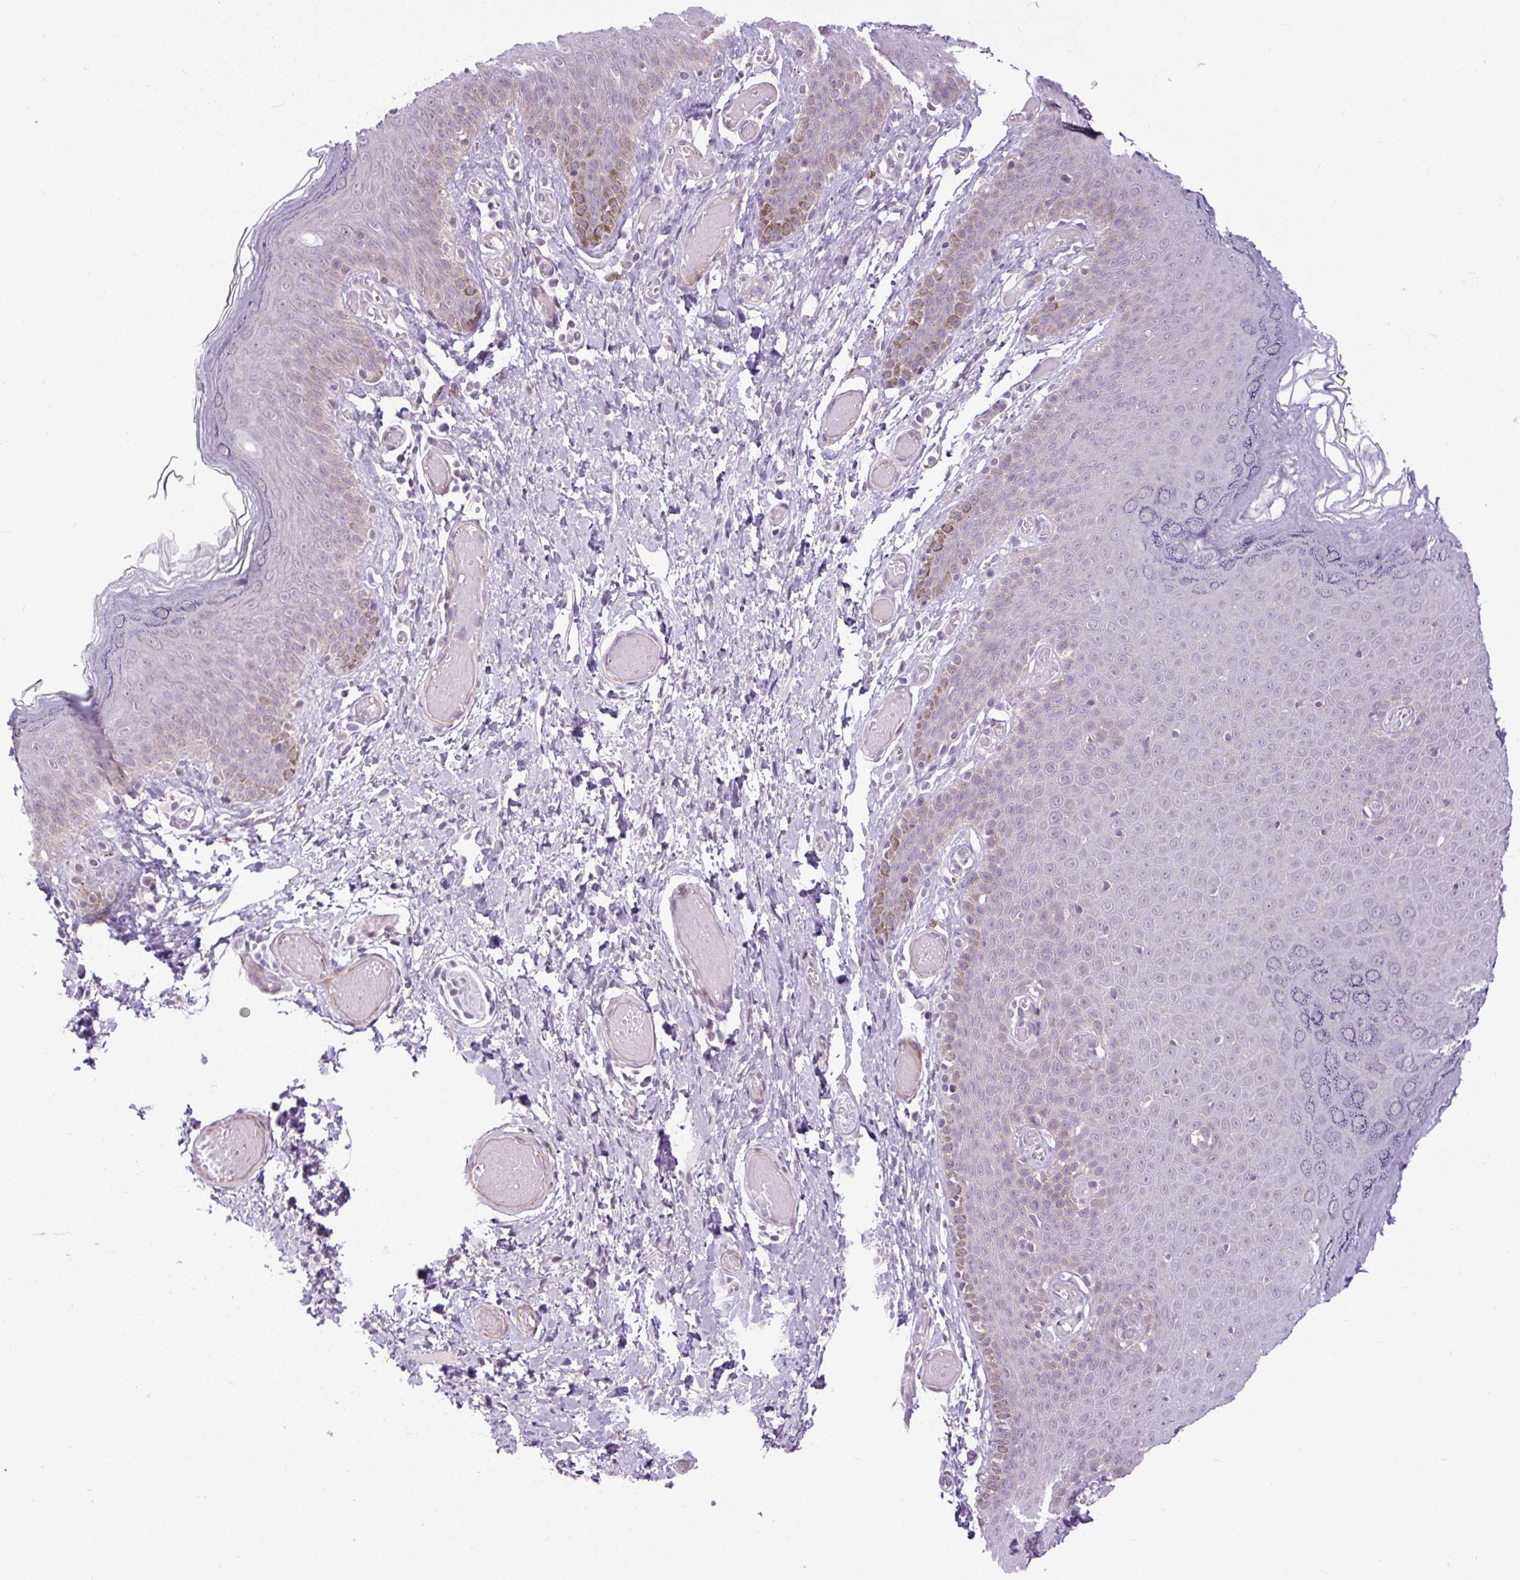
{"staining": {"intensity": "moderate", "quantity": "<25%", "location": "cytoplasmic/membranous"}, "tissue": "skin", "cell_type": "Epidermal cells", "image_type": "normal", "snomed": [{"axis": "morphology", "description": "Normal tissue, NOS"}, {"axis": "topography", "description": "Anal"}], "caption": "Moderate cytoplasmic/membranous positivity is seen in approximately <25% of epidermal cells in unremarkable skin. The staining was performed using DAB (3,3'-diaminobenzidine) to visualize the protein expression in brown, while the nuclei were stained in blue with hematoxylin (Magnification: 20x).", "gene": "ZNF197", "patient": {"sex": "female", "age": 40}}